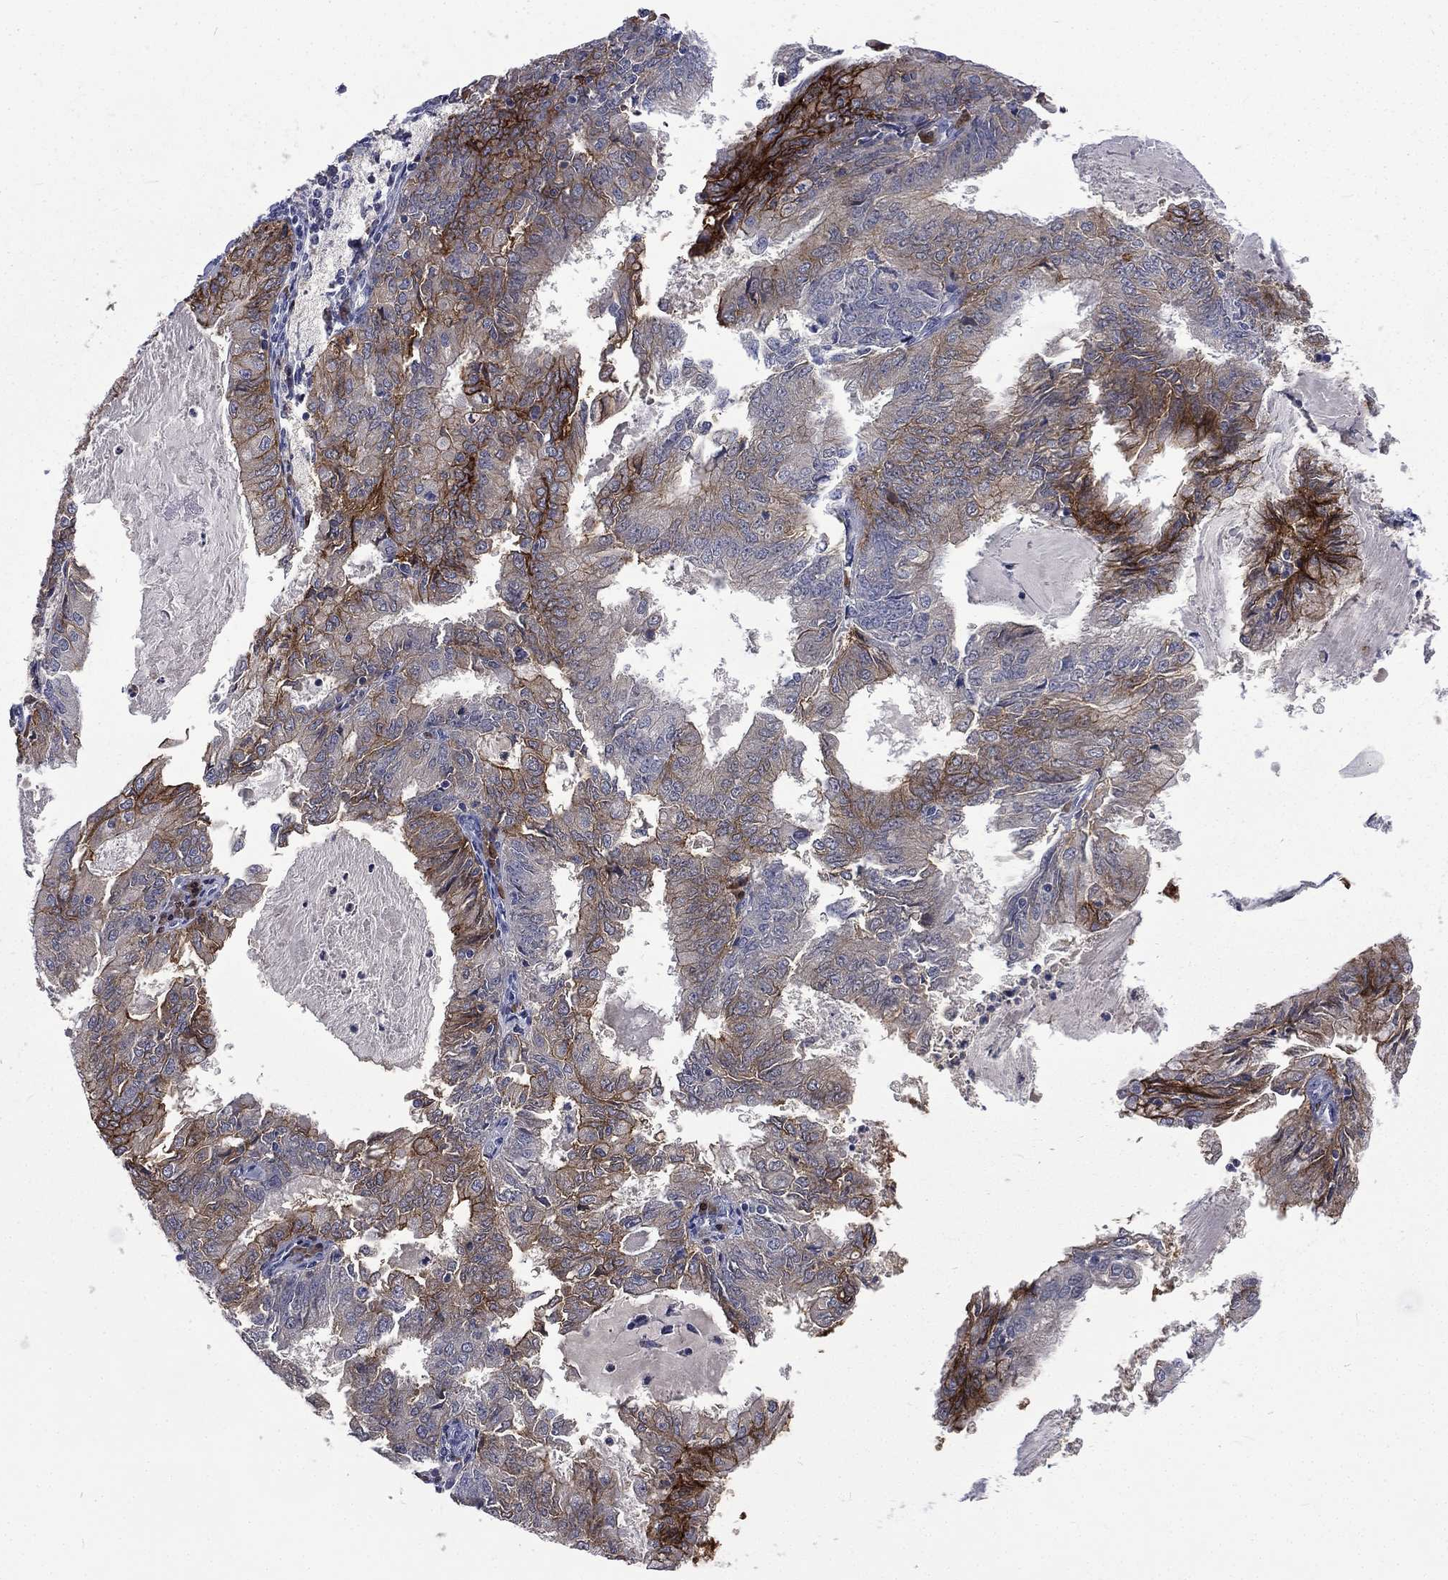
{"staining": {"intensity": "strong", "quantity": "<25%", "location": "cytoplasmic/membranous"}, "tissue": "endometrial cancer", "cell_type": "Tumor cells", "image_type": "cancer", "snomed": [{"axis": "morphology", "description": "Adenocarcinoma, NOS"}, {"axis": "topography", "description": "Endometrium"}], "caption": "Endometrial cancer (adenocarcinoma) stained for a protein (brown) exhibits strong cytoplasmic/membranous positive positivity in about <25% of tumor cells.", "gene": "CA12", "patient": {"sex": "female", "age": 57}}